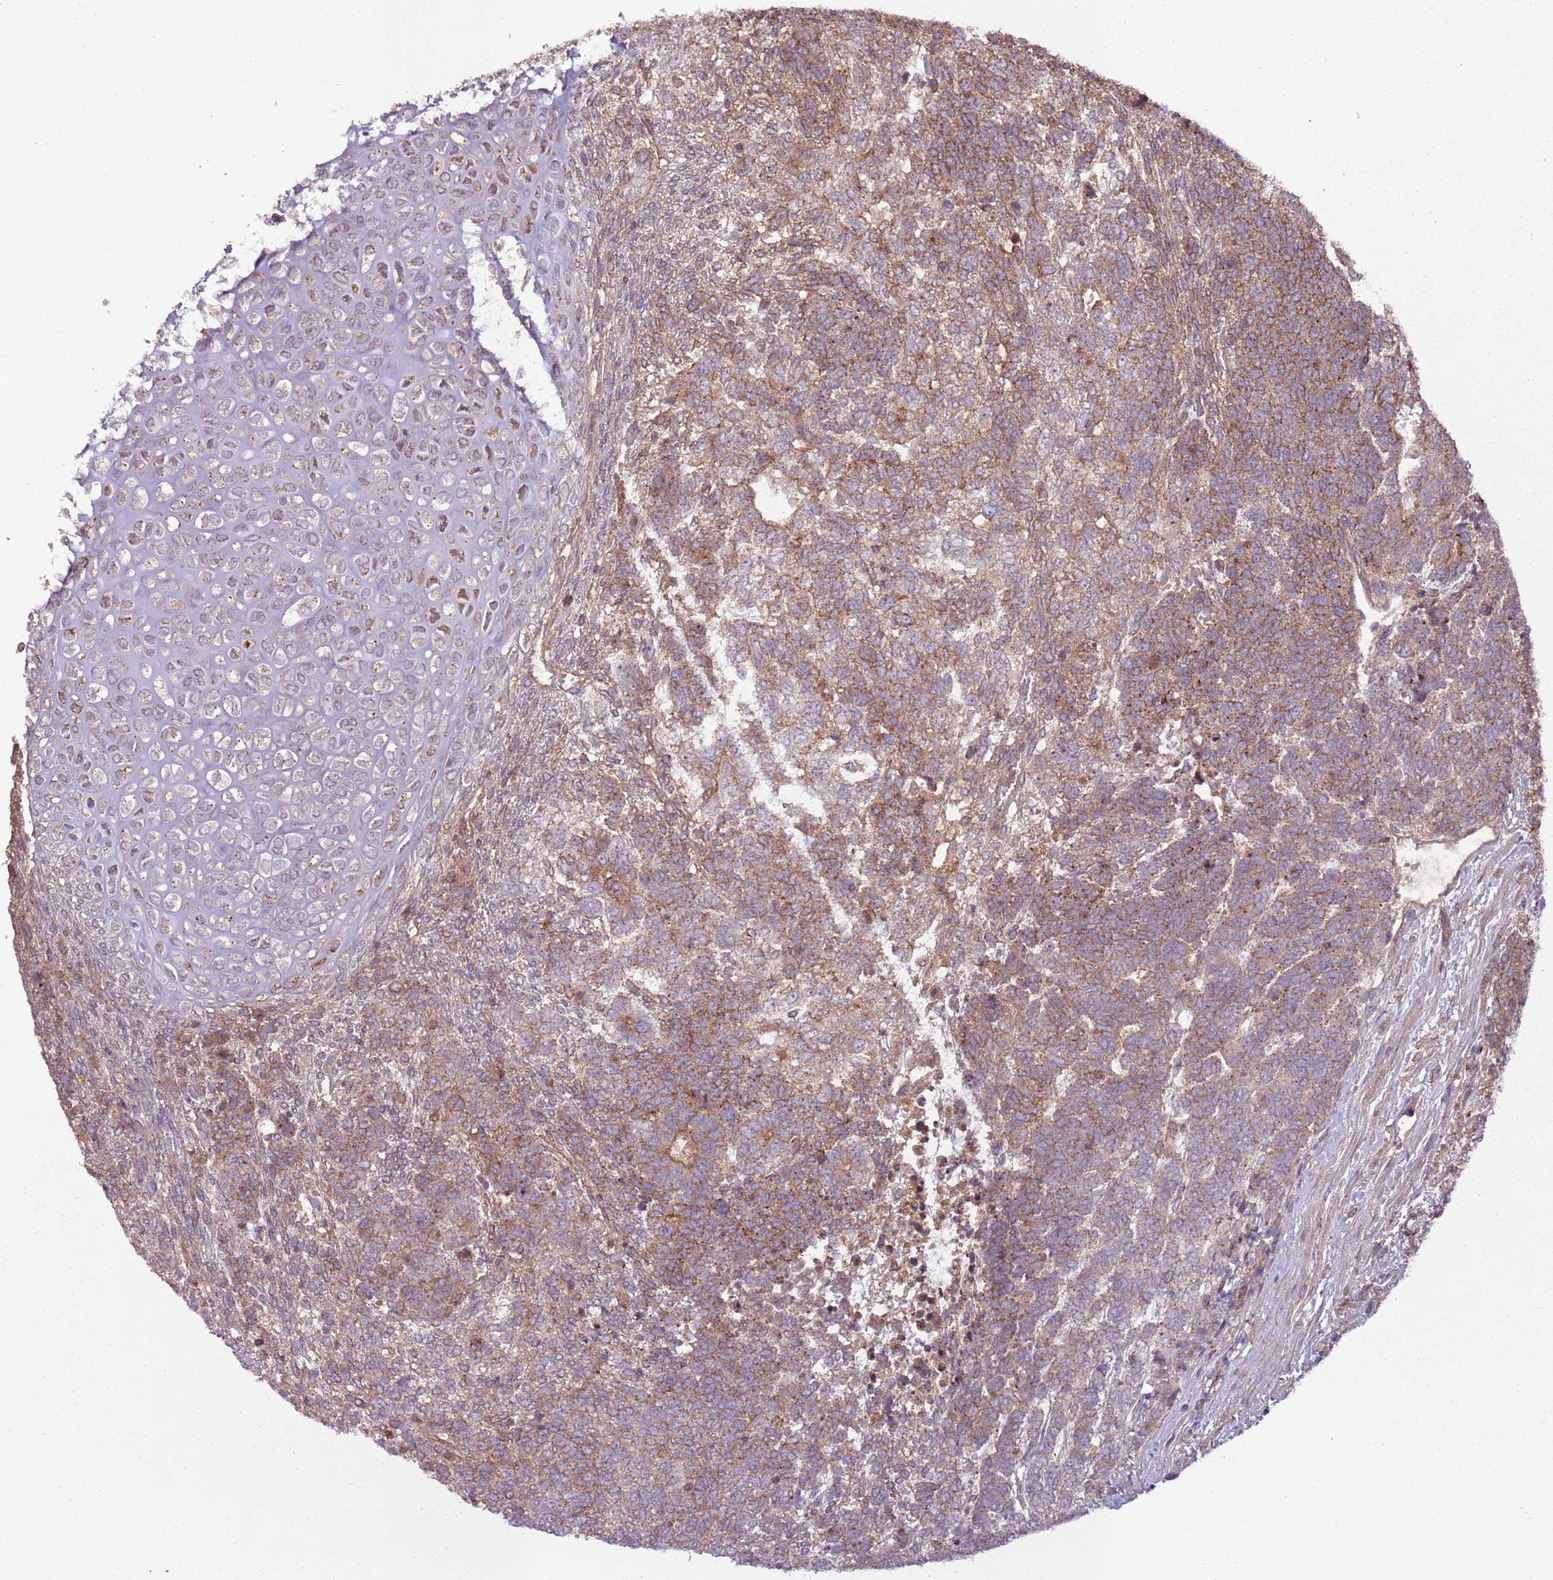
{"staining": {"intensity": "moderate", "quantity": ">75%", "location": "cytoplasmic/membranous"}, "tissue": "testis cancer", "cell_type": "Tumor cells", "image_type": "cancer", "snomed": [{"axis": "morphology", "description": "Carcinoma, Embryonal, NOS"}, {"axis": "topography", "description": "Testis"}], "caption": "The photomicrograph demonstrates a brown stain indicating the presence of a protein in the cytoplasmic/membranous of tumor cells in testis cancer. (Stains: DAB in brown, nuclei in blue, Microscopy: brightfield microscopy at high magnification).", "gene": "ANKRD24", "patient": {"sex": "male", "age": 23}}